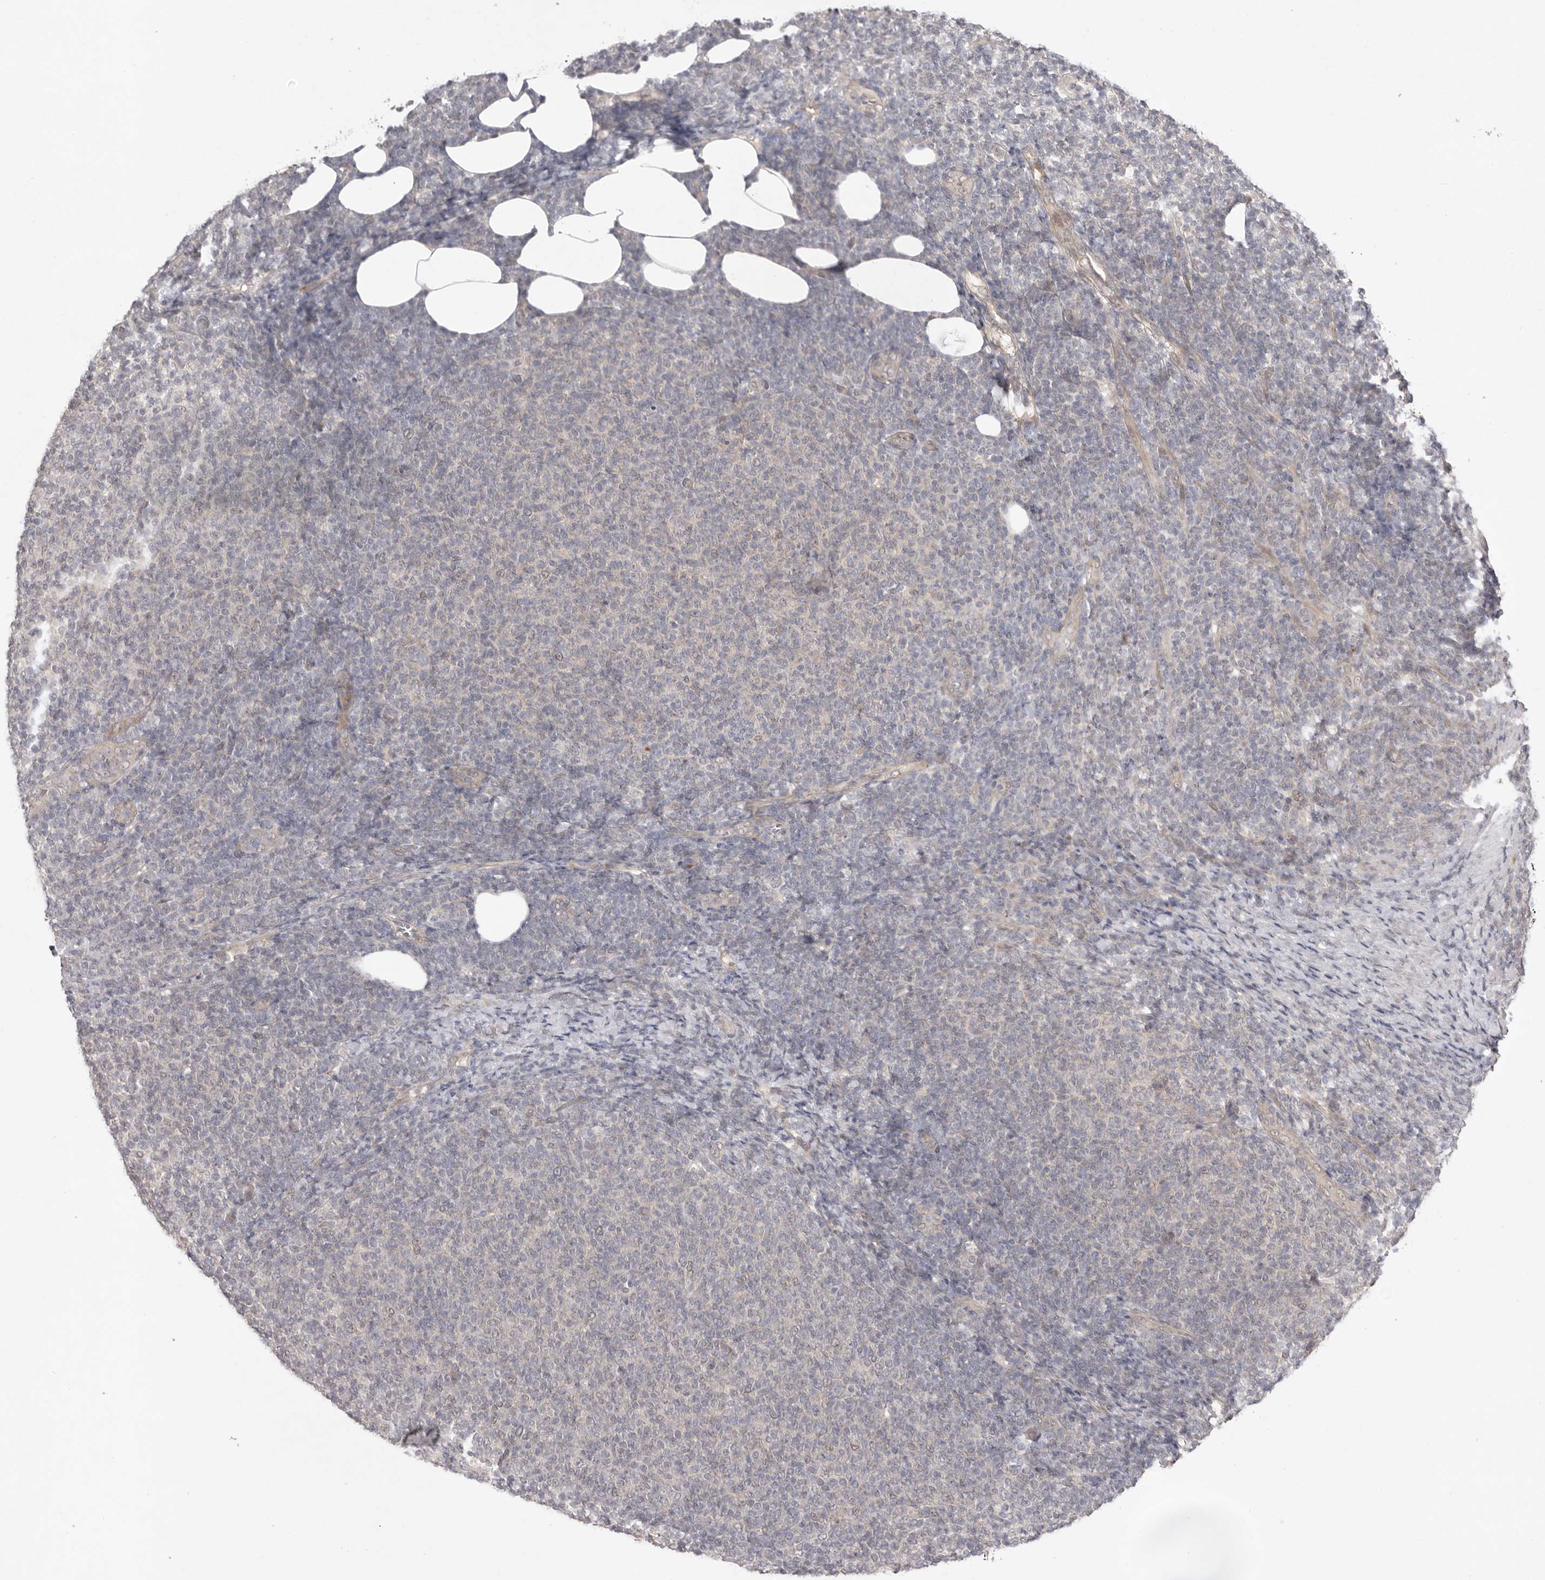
{"staining": {"intensity": "negative", "quantity": "none", "location": "none"}, "tissue": "lymphoma", "cell_type": "Tumor cells", "image_type": "cancer", "snomed": [{"axis": "morphology", "description": "Malignant lymphoma, non-Hodgkin's type, Low grade"}, {"axis": "topography", "description": "Lymph node"}], "caption": "Image shows no protein positivity in tumor cells of low-grade malignant lymphoma, non-Hodgkin's type tissue. (Stains: DAB (3,3'-diaminobenzidine) IHC with hematoxylin counter stain, Microscopy: brightfield microscopy at high magnification).", "gene": "NSUN4", "patient": {"sex": "male", "age": 66}}